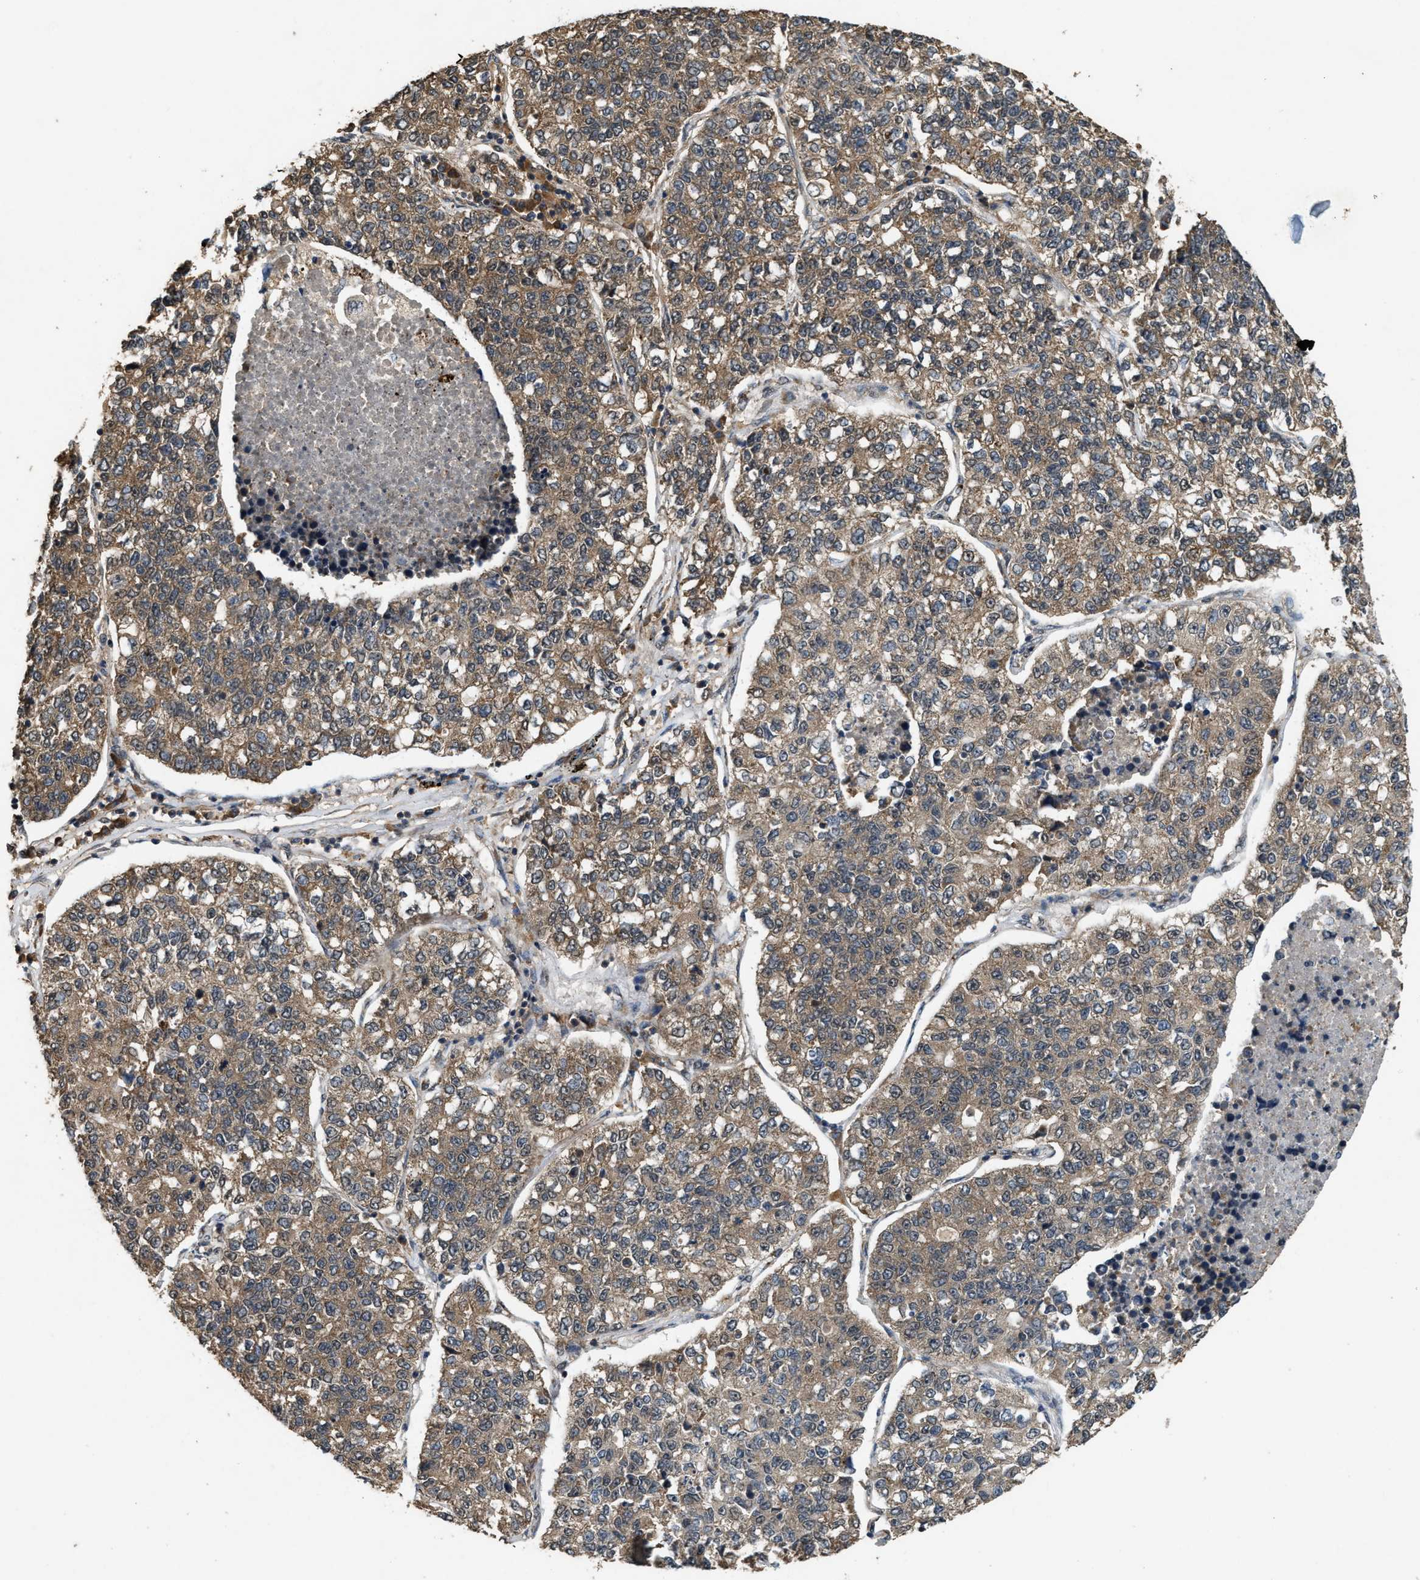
{"staining": {"intensity": "moderate", "quantity": ">75%", "location": "cytoplasmic/membranous"}, "tissue": "lung cancer", "cell_type": "Tumor cells", "image_type": "cancer", "snomed": [{"axis": "morphology", "description": "Adenocarcinoma, NOS"}, {"axis": "topography", "description": "Lung"}], "caption": "Immunohistochemical staining of human lung adenocarcinoma reveals medium levels of moderate cytoplasmic/membranous protein expression in about >75% of tumor cells.", "gene": "ARHGEF5", "patient": {"sex": "male", "age": 49}}